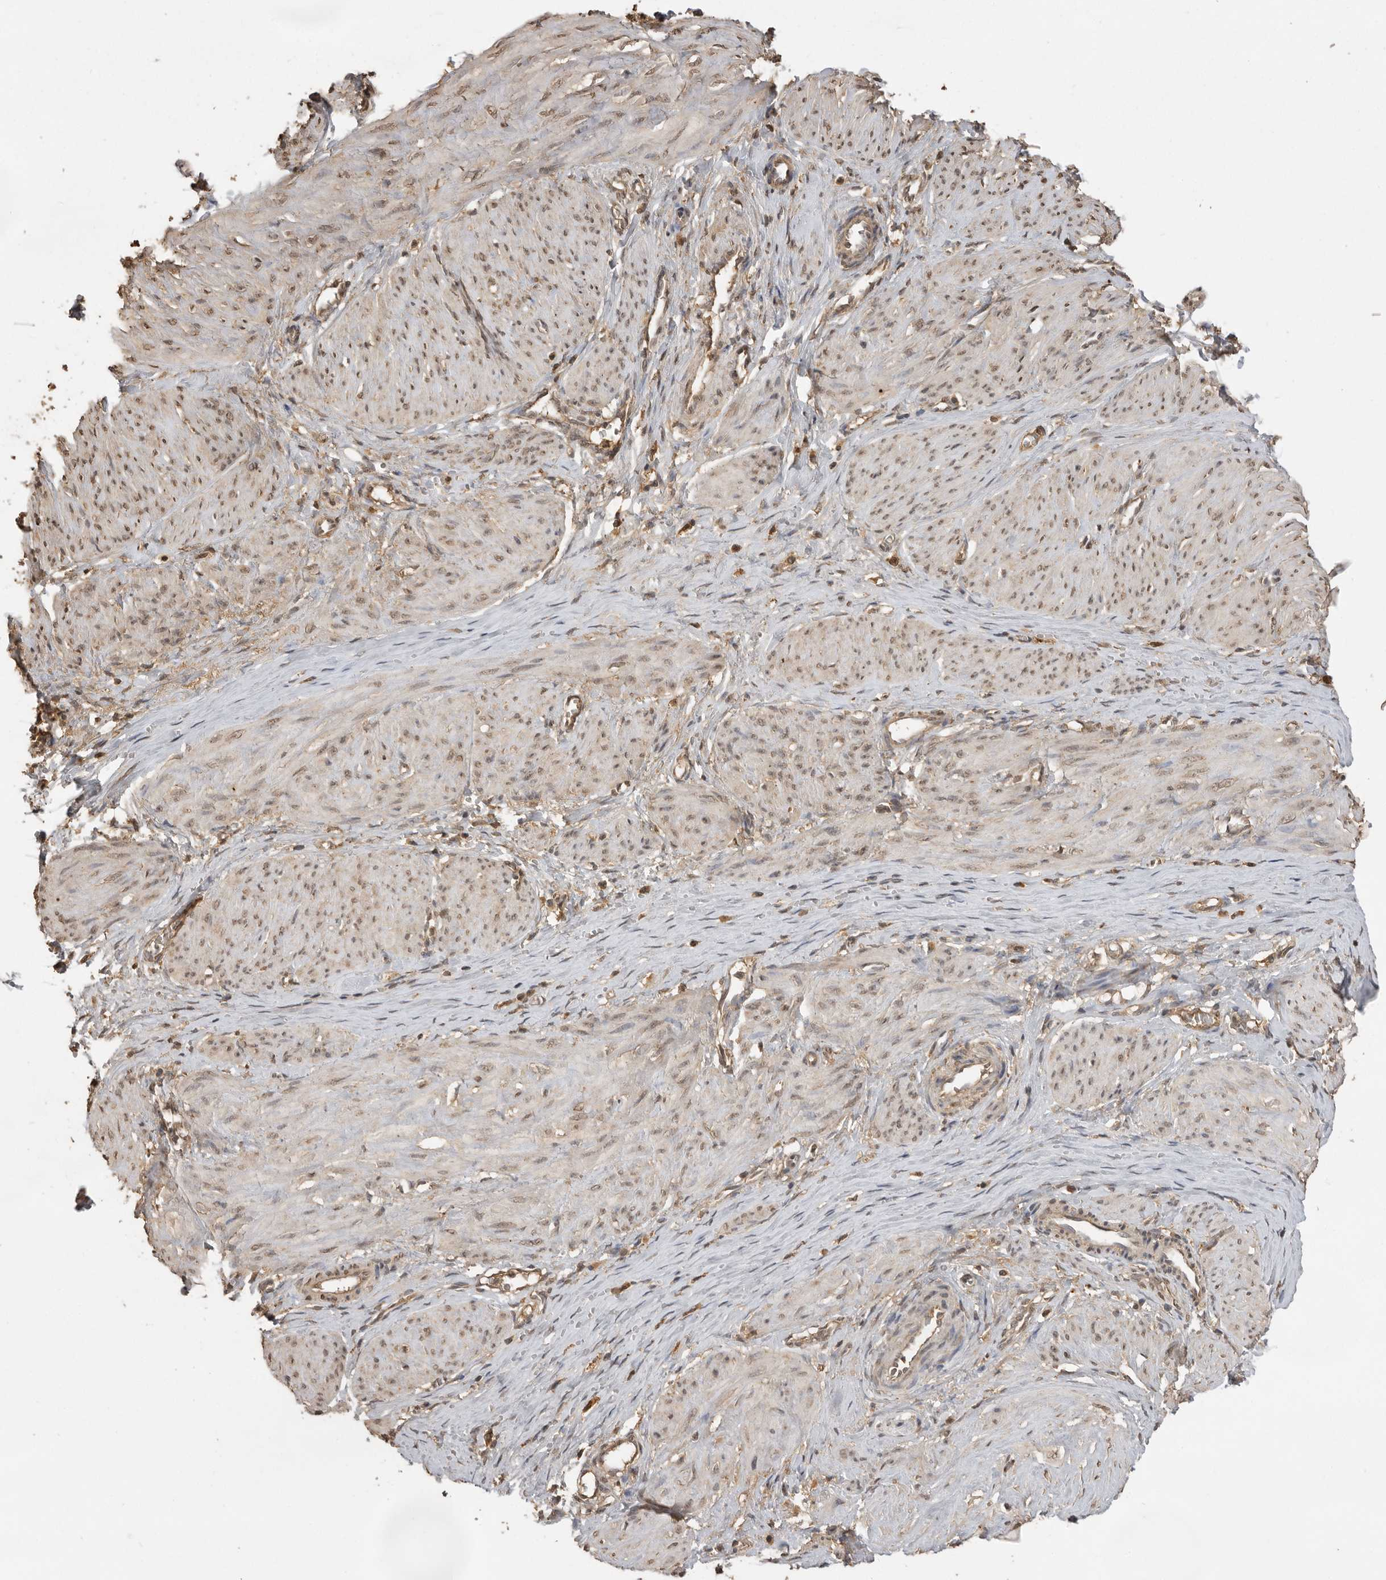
{"staining": {"intensity": "weak", "quantity": "25%-75%", "location": "nuclear"}, "tissue": "smooth muscle", "cell_type": "Smooth muscle cells", "image_type": "normal", "snomed": [{"axis": "morphology", "description": "Normal tissue, NOS"}, {"axis": "topography", "description": "Endometrium"}], "caption": "The image exhibits immunohistochemical staining of benign smooth muscle. There is weak nuclear staining is identified in approximately 25%-75% of smooth muscle cells.", "gene": "JAG2", "patient": {"sex": "female", "age": 33}}